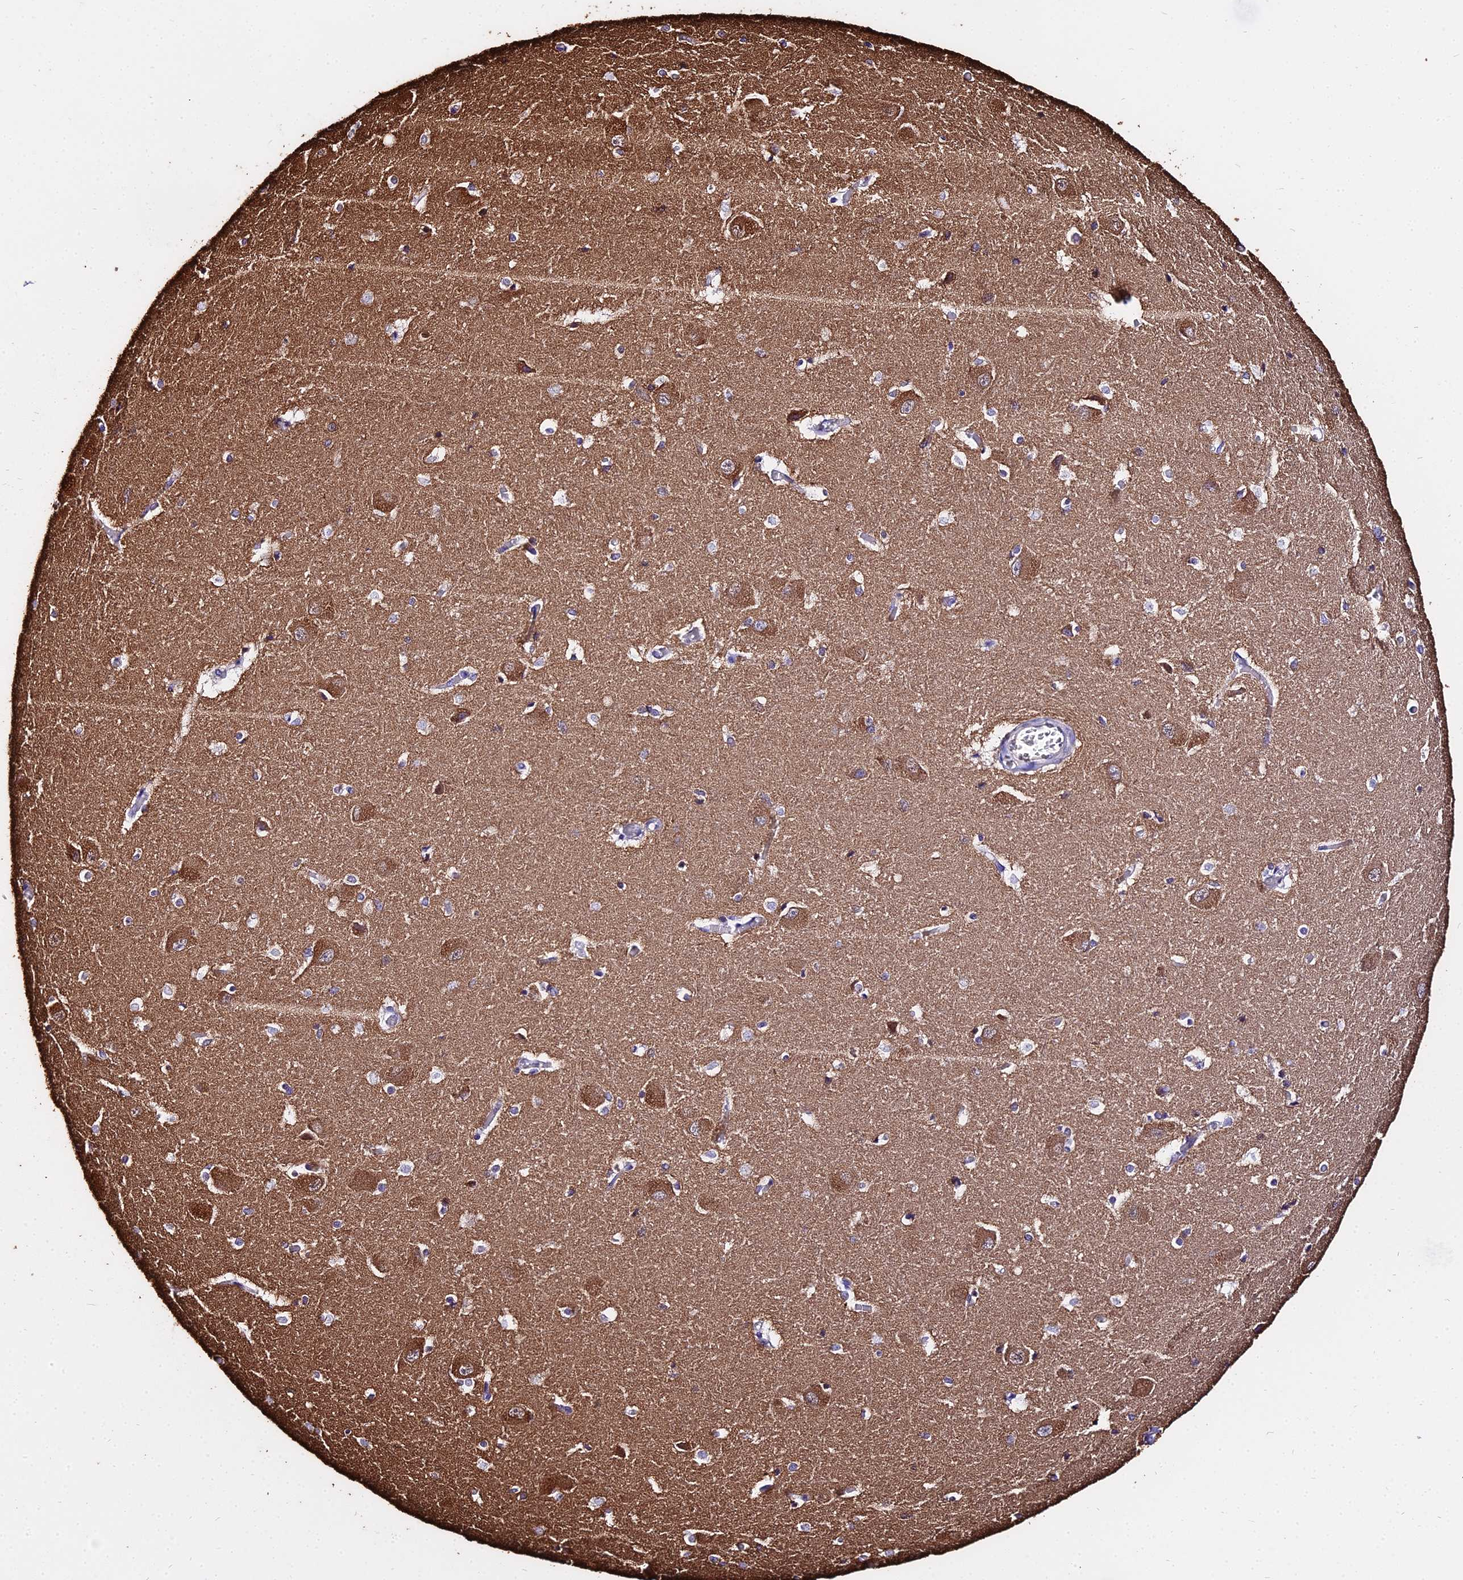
{"staining": {"intensity": "moderate", "quantity": "25%-75%", "location": "cytoplasmic/membranous"}, "tissue": "caudate", "cell_type": "Glial cells", "image_type": "normal", "snomed": [{"axis": "morphology", "description": "Normal tissue, NOS"}, {"axis": "topography", "description": "Lateral ventricle wall"}], "caption": "Unremarkable caudate reveals moderate cytoplasmic/membranous staining in approximately 25%-75% of glial cells, visualized by immunohistochemistry.", "gene": "TUBA1A", "patient": {"sex": "male", "age": 37}}